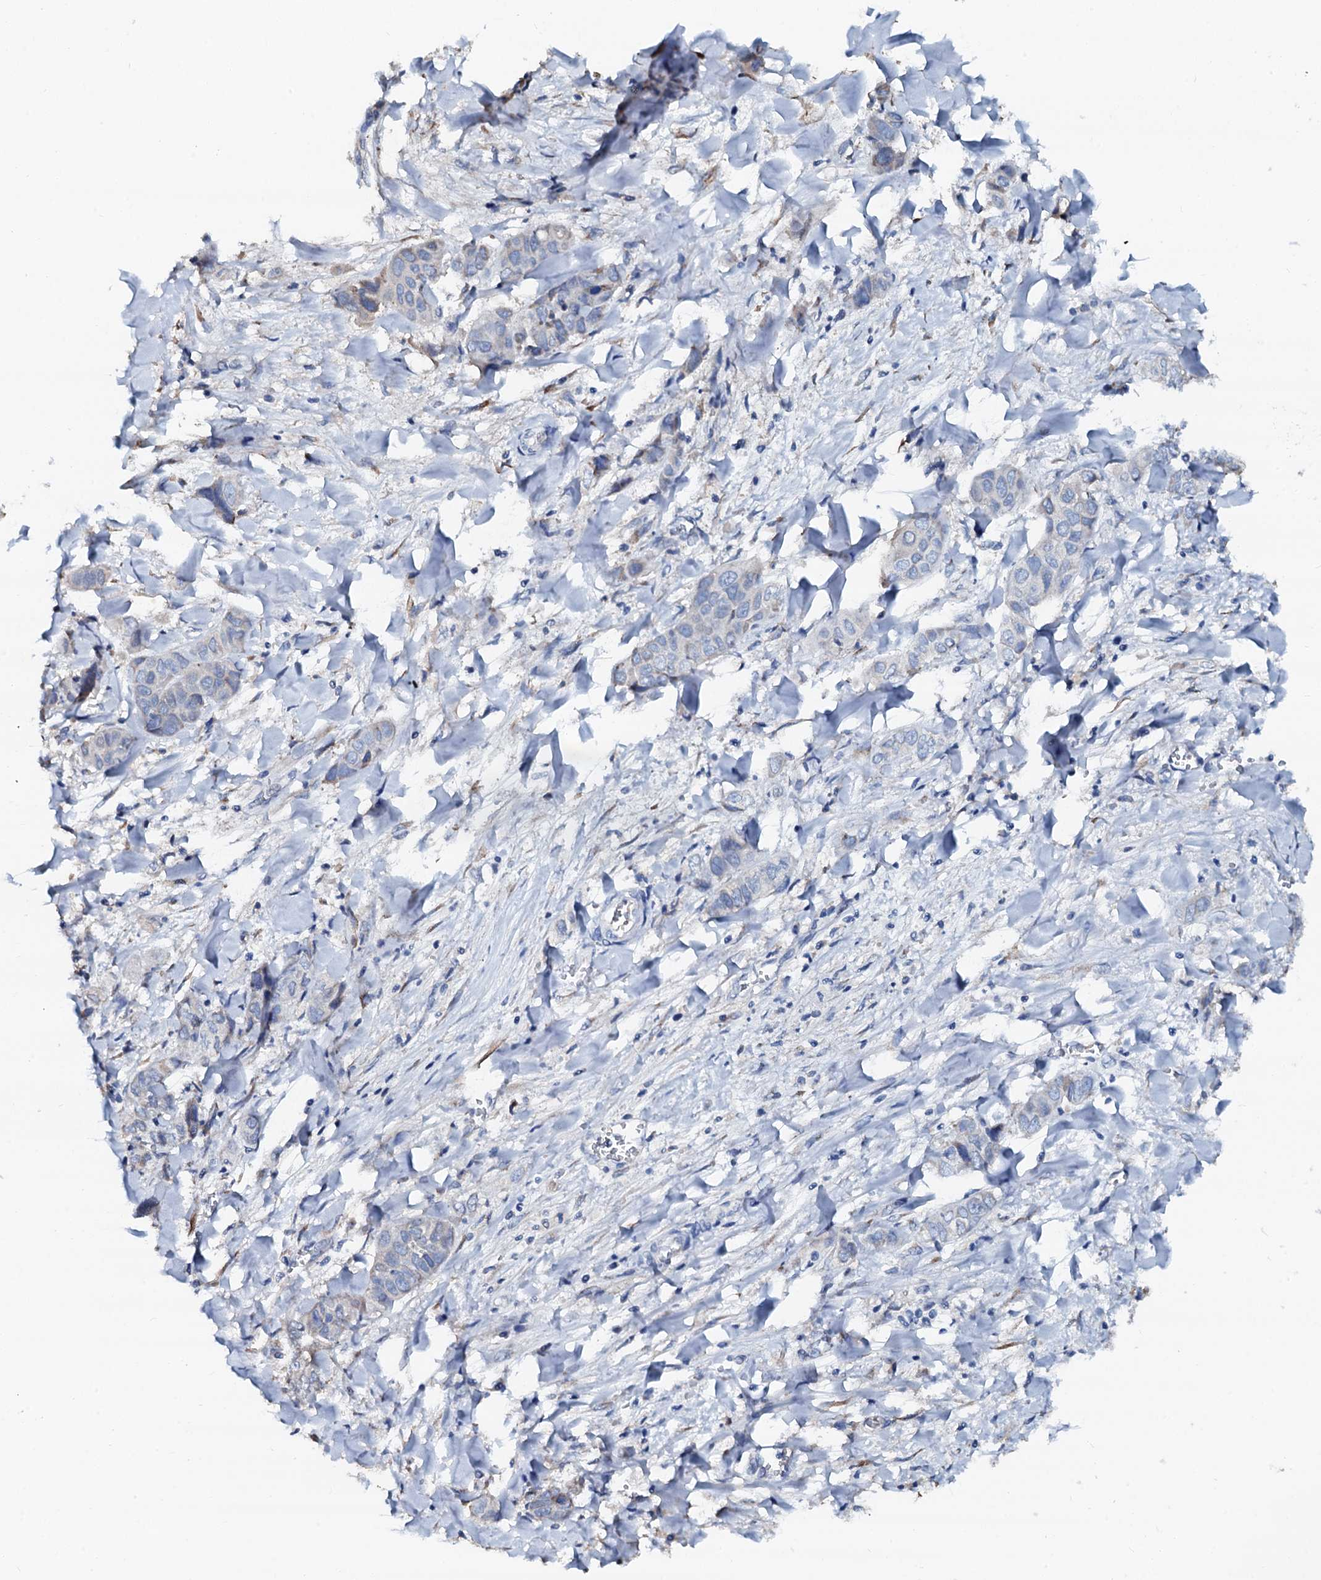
{"staining": {"intensity": "negative", "quantity": "none", "location": "none"}, "tissue": "liver cancer", "cell_type": "Tumor cells", "image_type": "cancer", "snomed": [{"axis": "morphology", "description": "Cholangiocarcinoma"}, {"axis": "topography", "description": "Liver"}], "caption": "An immunohistochemistry image of liver cancer is shown. There is no staining in tumor cells of liver cancer.", "gene": "AKAP3", "patient": {"sex": "female", "age": 52}}